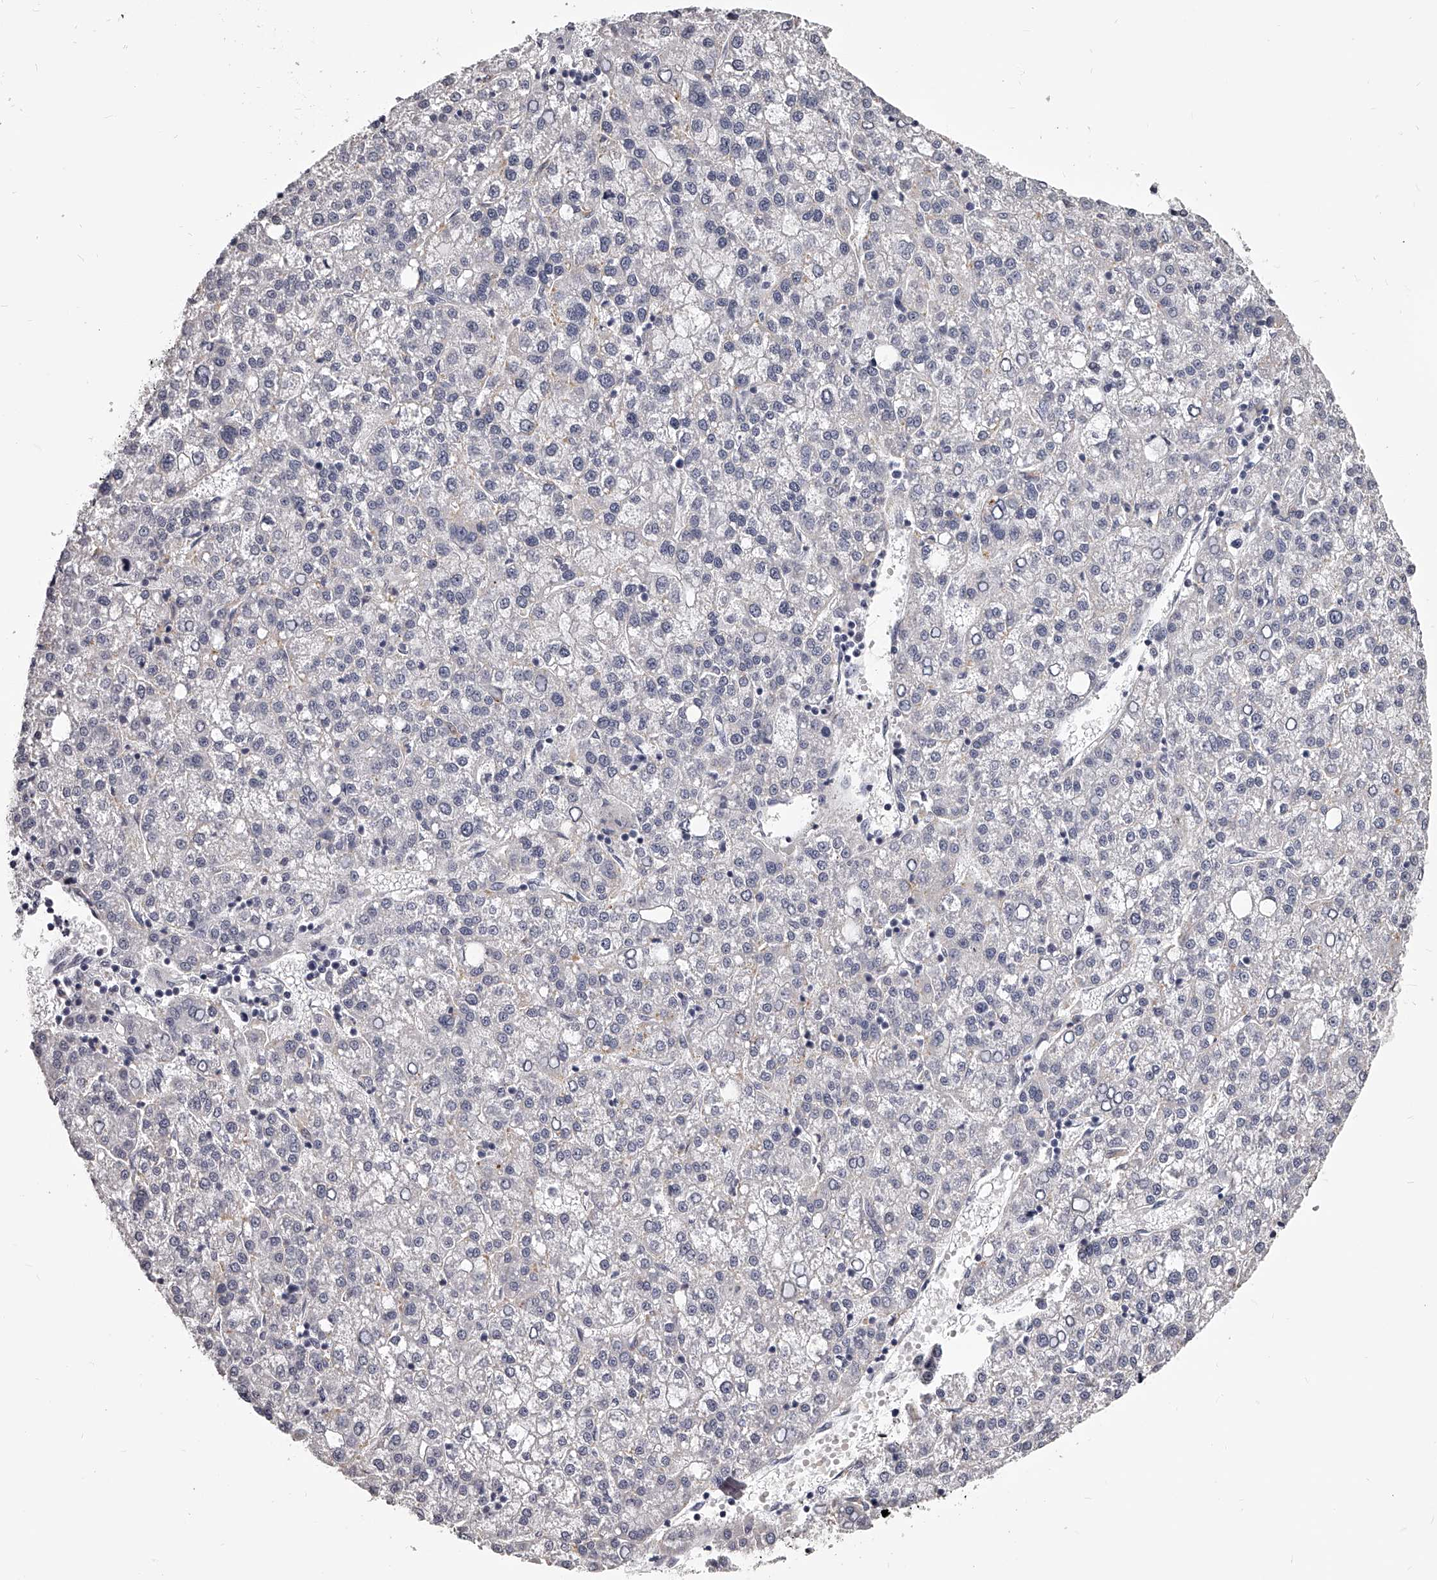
{"staining": {"intensity": "negative", "quantity": "none", "location": "none"}, "tissue": "liver cancer", "cell_type": "Tumor cells", "image_type": "cancer", "snomed": [{"axis": "morphology", "description": "Carcinoma, Hepatocellular, NOS"}, {"axis": "topography", "description": "Liver"}], "caption": "There is no significant expression in tumor cells of liver cancer.", "gene": "DMRT1", "patient": {"sex": "female", "age": 58}}